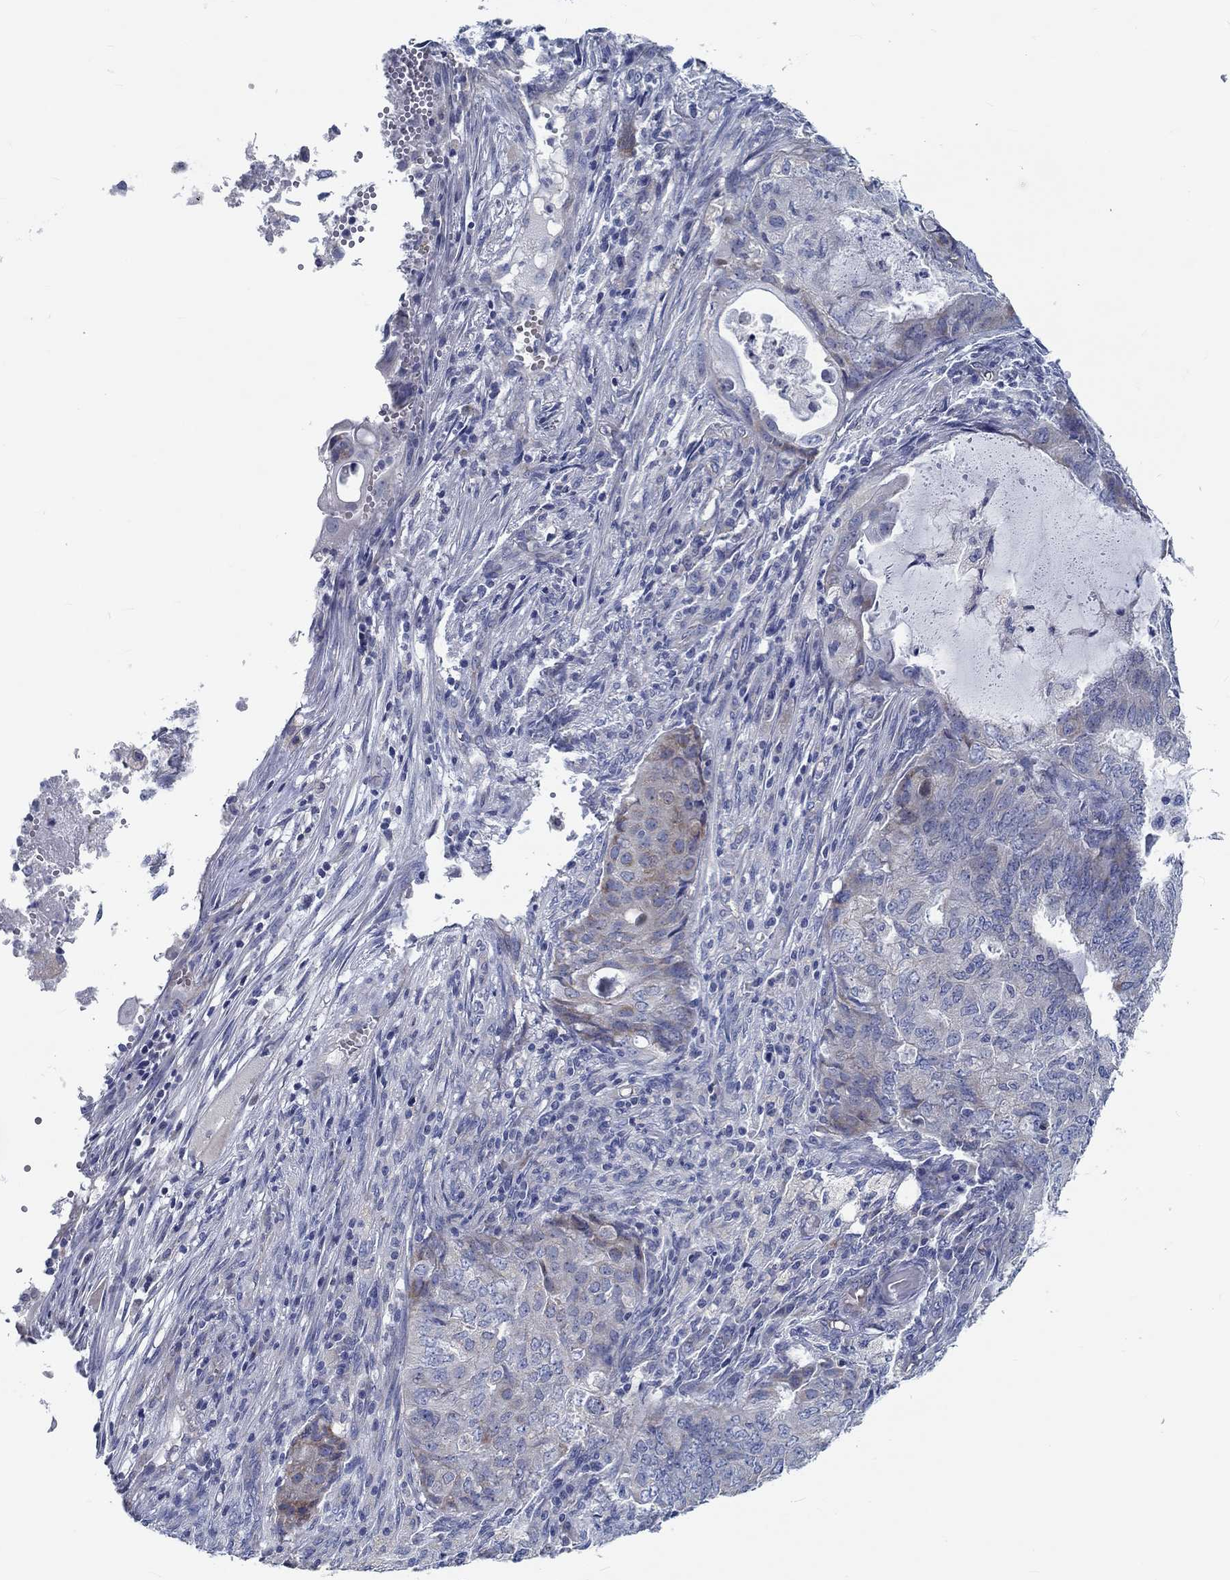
{"staining": {"intensity": "negative", "quantity": "none", "location": "none"}, "tissue": "endometrial cancer", "cell_type": "Tumor cells", "image_type": "cancer", "snomed": [{"axis": "morphology", "description": "Adenocarcinoma, NOS"}, {"axis": "topography", "description": "Endometrium"}], "caption": "An image of adenocarcinoma (endometrial) stained for a protein demonstrates no brown staining in tumor cells. Nuclei are stained in blue.", "gene": "MYBPC1", "patient": {"sex": "female", "age": 62}}